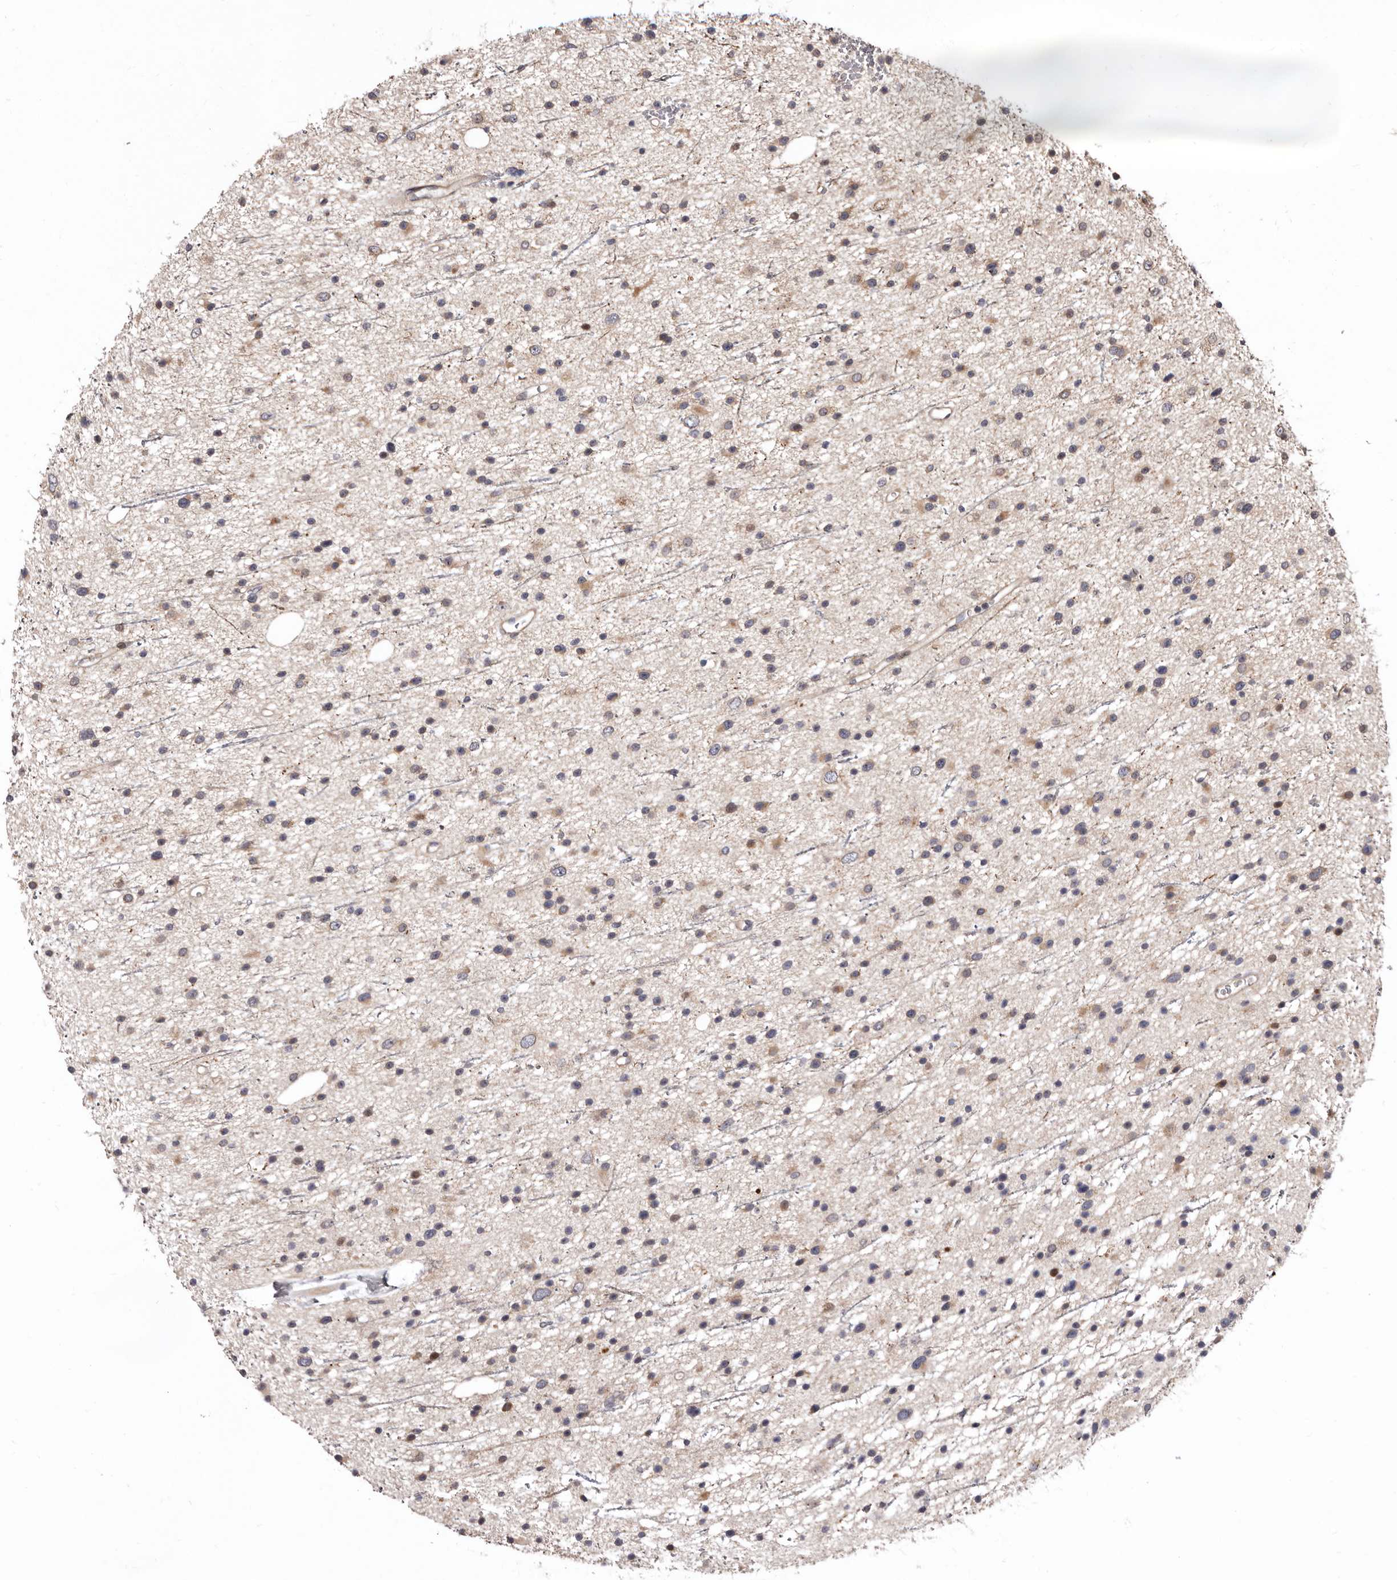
{"staining": {"intensity": "weak", "quantity": "25%-75%", "location": "cytoplasmic/membranous"}, "tissue": "glioma", "cell_type": "Tumor cells", "image_type": "cancer", "snomed": [{"axis": "morphology", "description": "Glioma, malignant, Low grade"}, {"axis": "topography", "description": "Cerebral cortex"}], "caption": "Immunohistochemistry (IHC) (DAB) staining of human malignant low-grade glioma demonstrates weak cytoplasmic/membranous protein positivity in about 25%-75% of tumor cells.", "gene": "WEE2", "patient": {"sex": "female", "age": 39}}